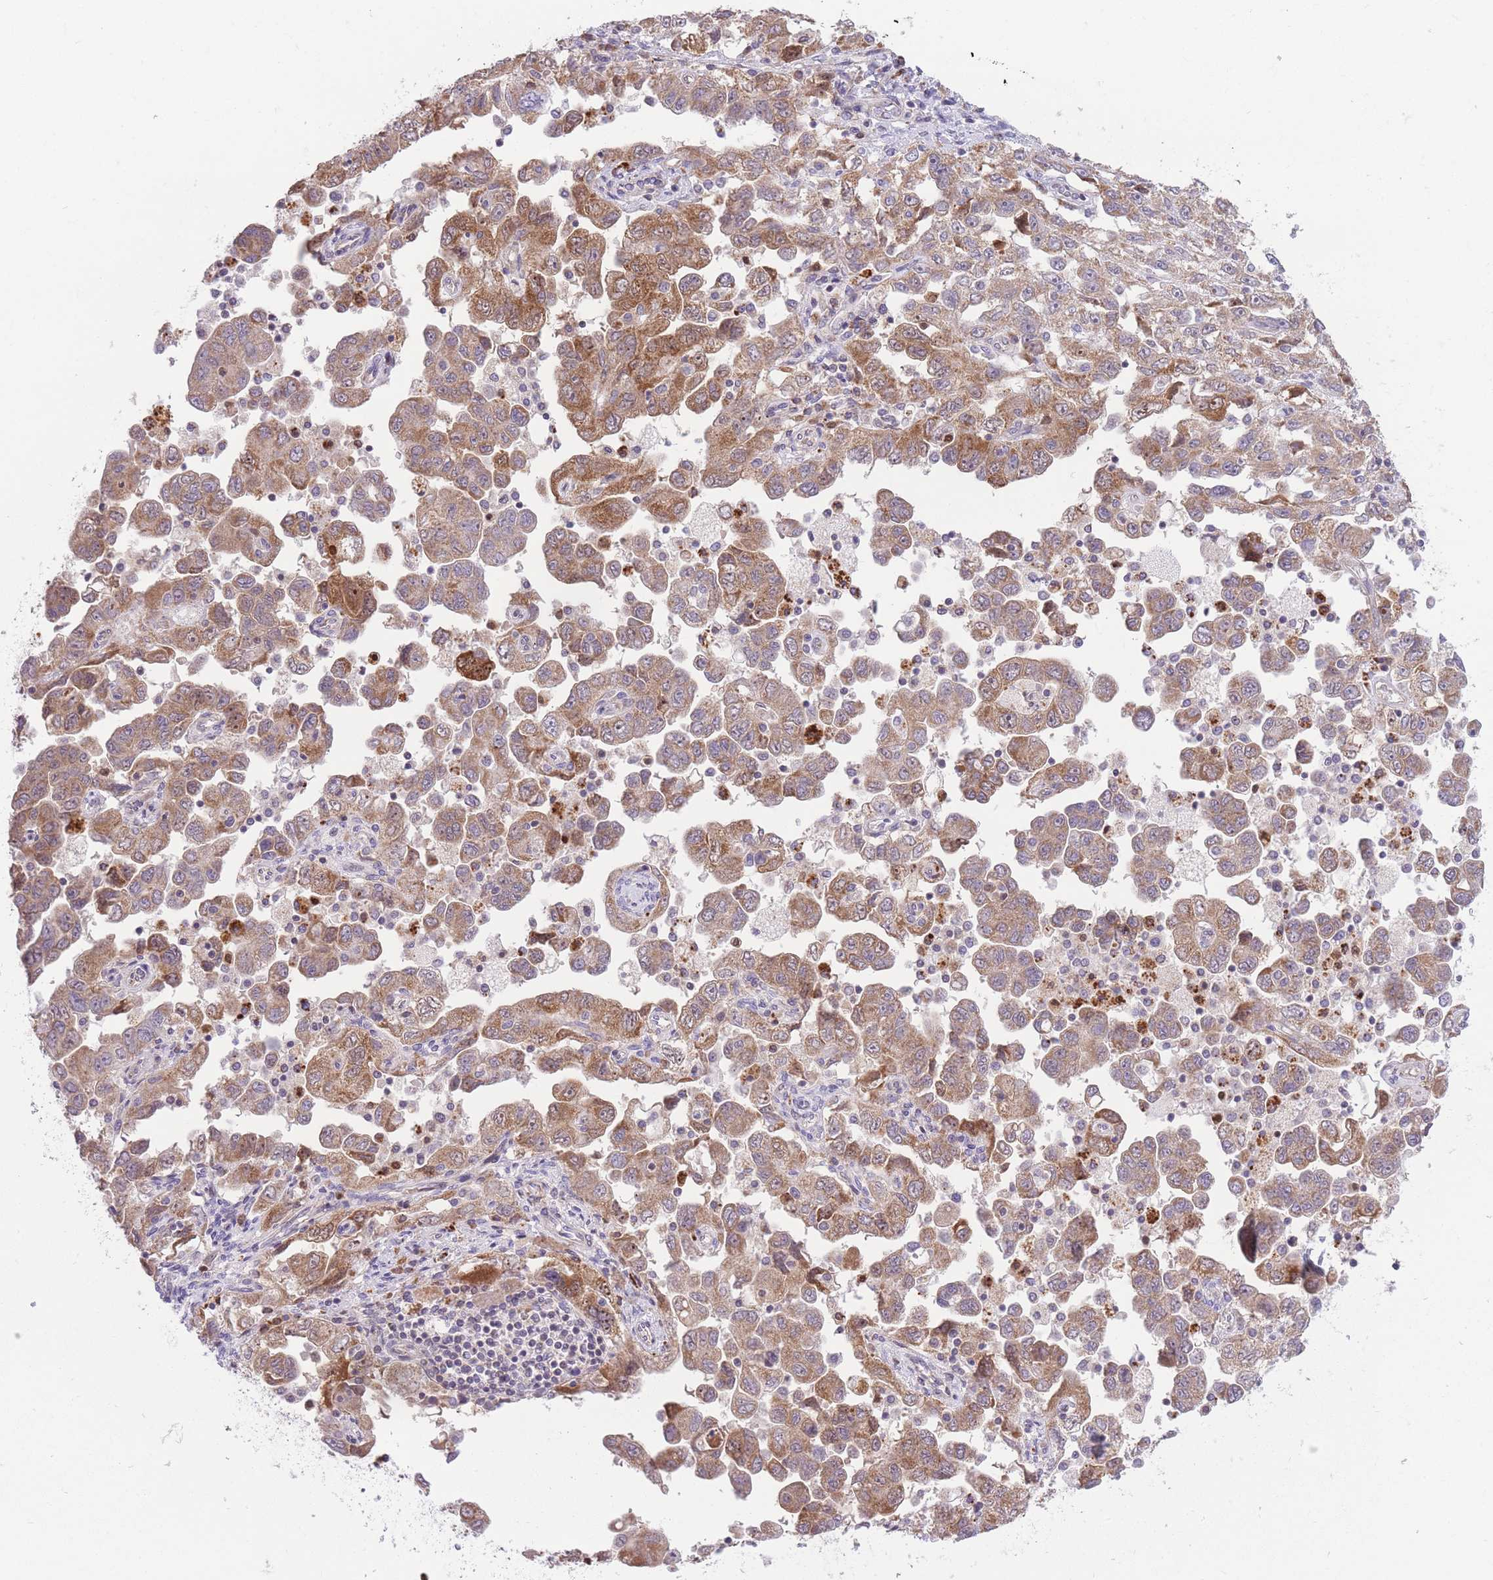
{"staining": {"intensity": "moderate", "quantity": ">75%", "location": "cytoplasmic/membranous"}, "tissue": "ovarian cancer", "cell_type": "Tumor cells", "image_type": "cancer", "snomed": [{"axis": "morphology", "description": "Carcinoma, NOS"}, {"axis": "morphology", "description": "Cystadenocarcinoma, serous, NOS"}, {"axis": "topography", "description": "Ovary"}], "caption": "About >75% of tumor cells in human ovarian carcinoma reveal moderate cytoplasmic/membranous protein staining as visualized by brown immunohistochemical staining.", "gene": "BOLA2B", "patient": {"sex": "female", "age": 69}}